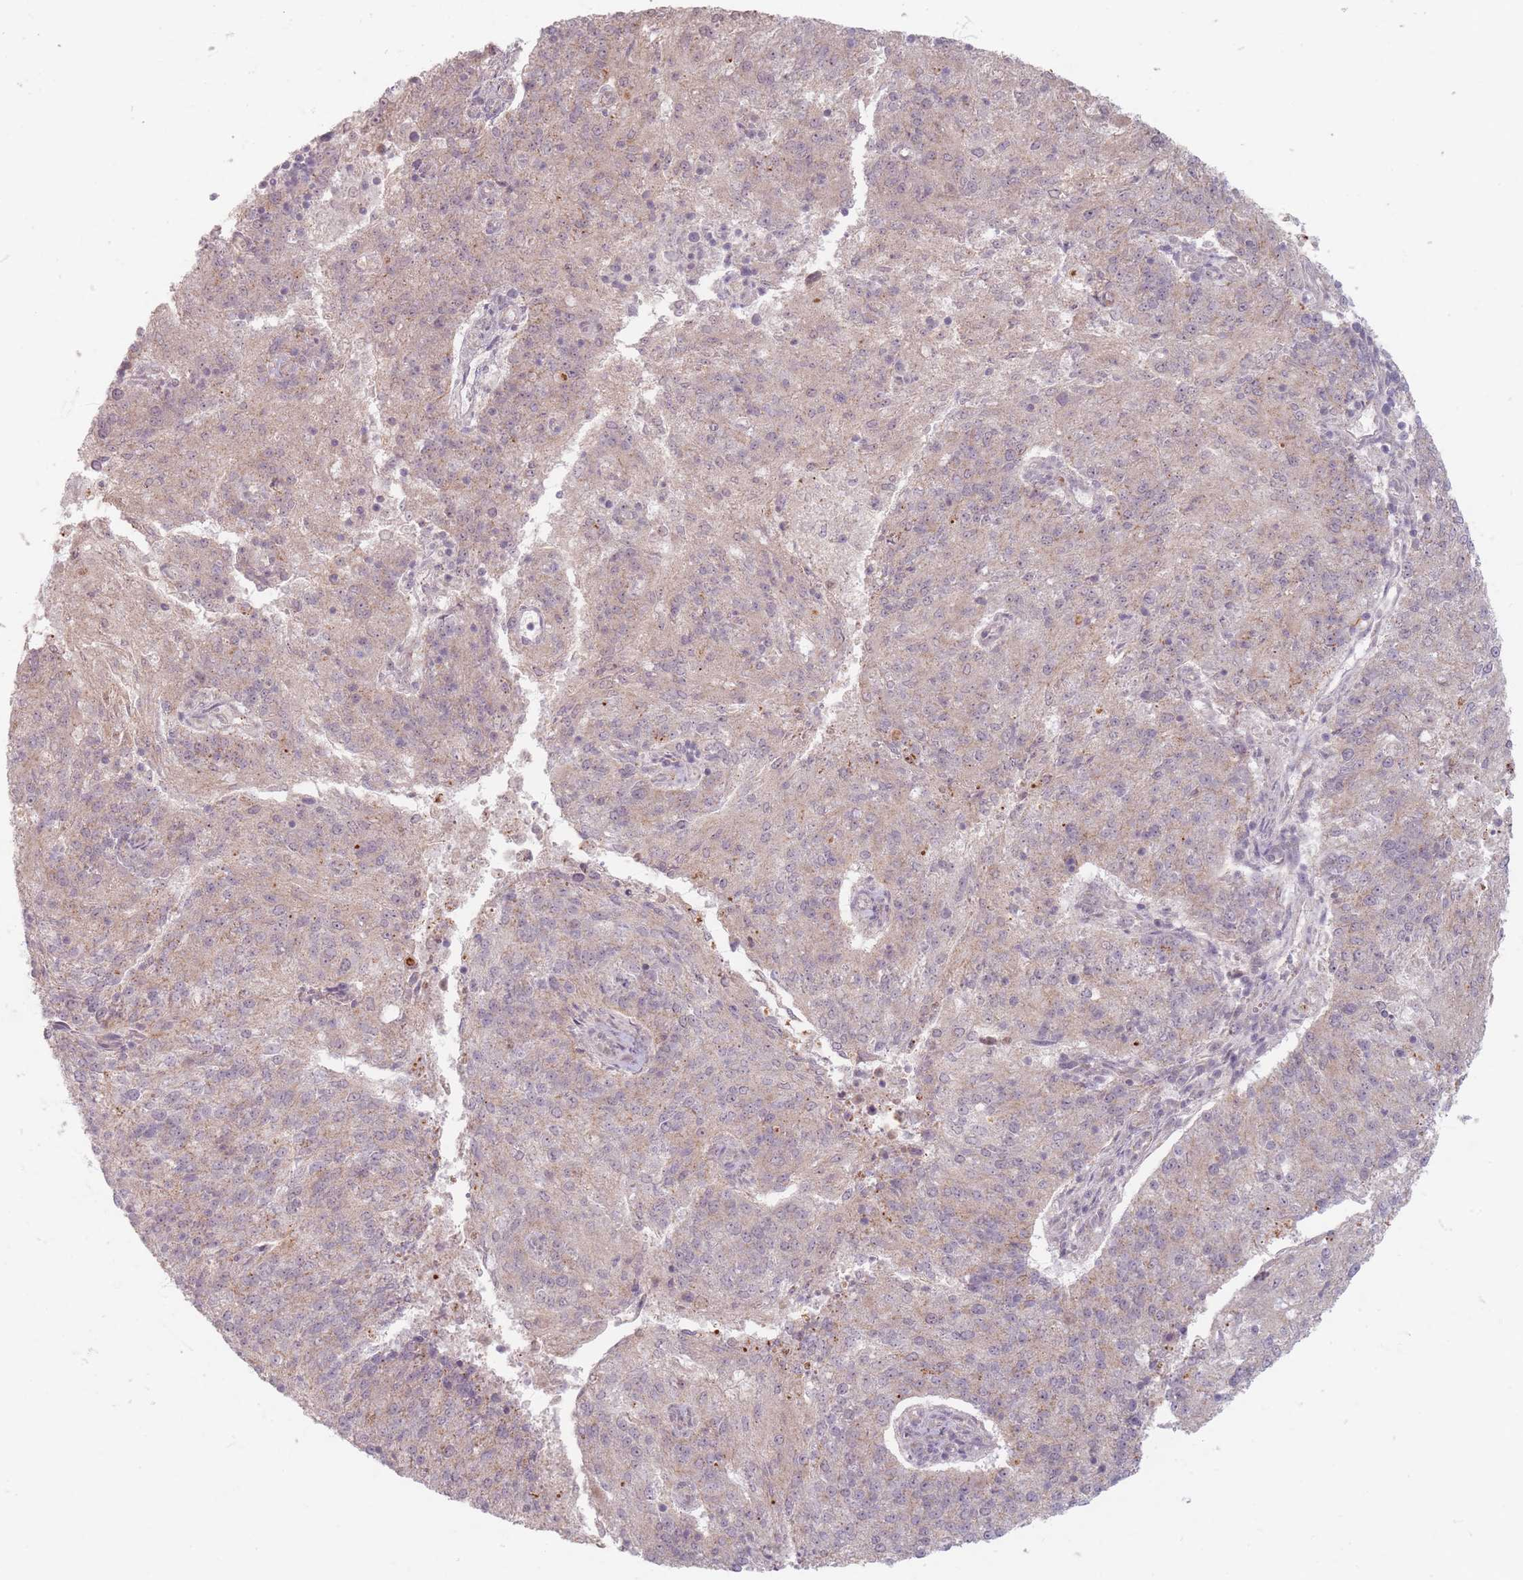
{"staining": {"intensity": "weak", "quantity": "25%-75%", "location": "cytoplasmic/membranous"}, "tissue": "endometrial cancer", "cell_type": "Tumor cells", "image_type": "cancer", "snomed": [{"axis": "morphology", "description": "Adenocarcinoma, NOS"}, {"axis": "topography", "description": "Endometrium"}], "caption": "A low amount of weak cytoplasmic/membranous positivity is seen in about 25%-75% of tumor cells in endometrial cancer (adenocarcinoma) tissue.", "gene": "GABRA6", "patient": {"sex": "female", "age": 82}}